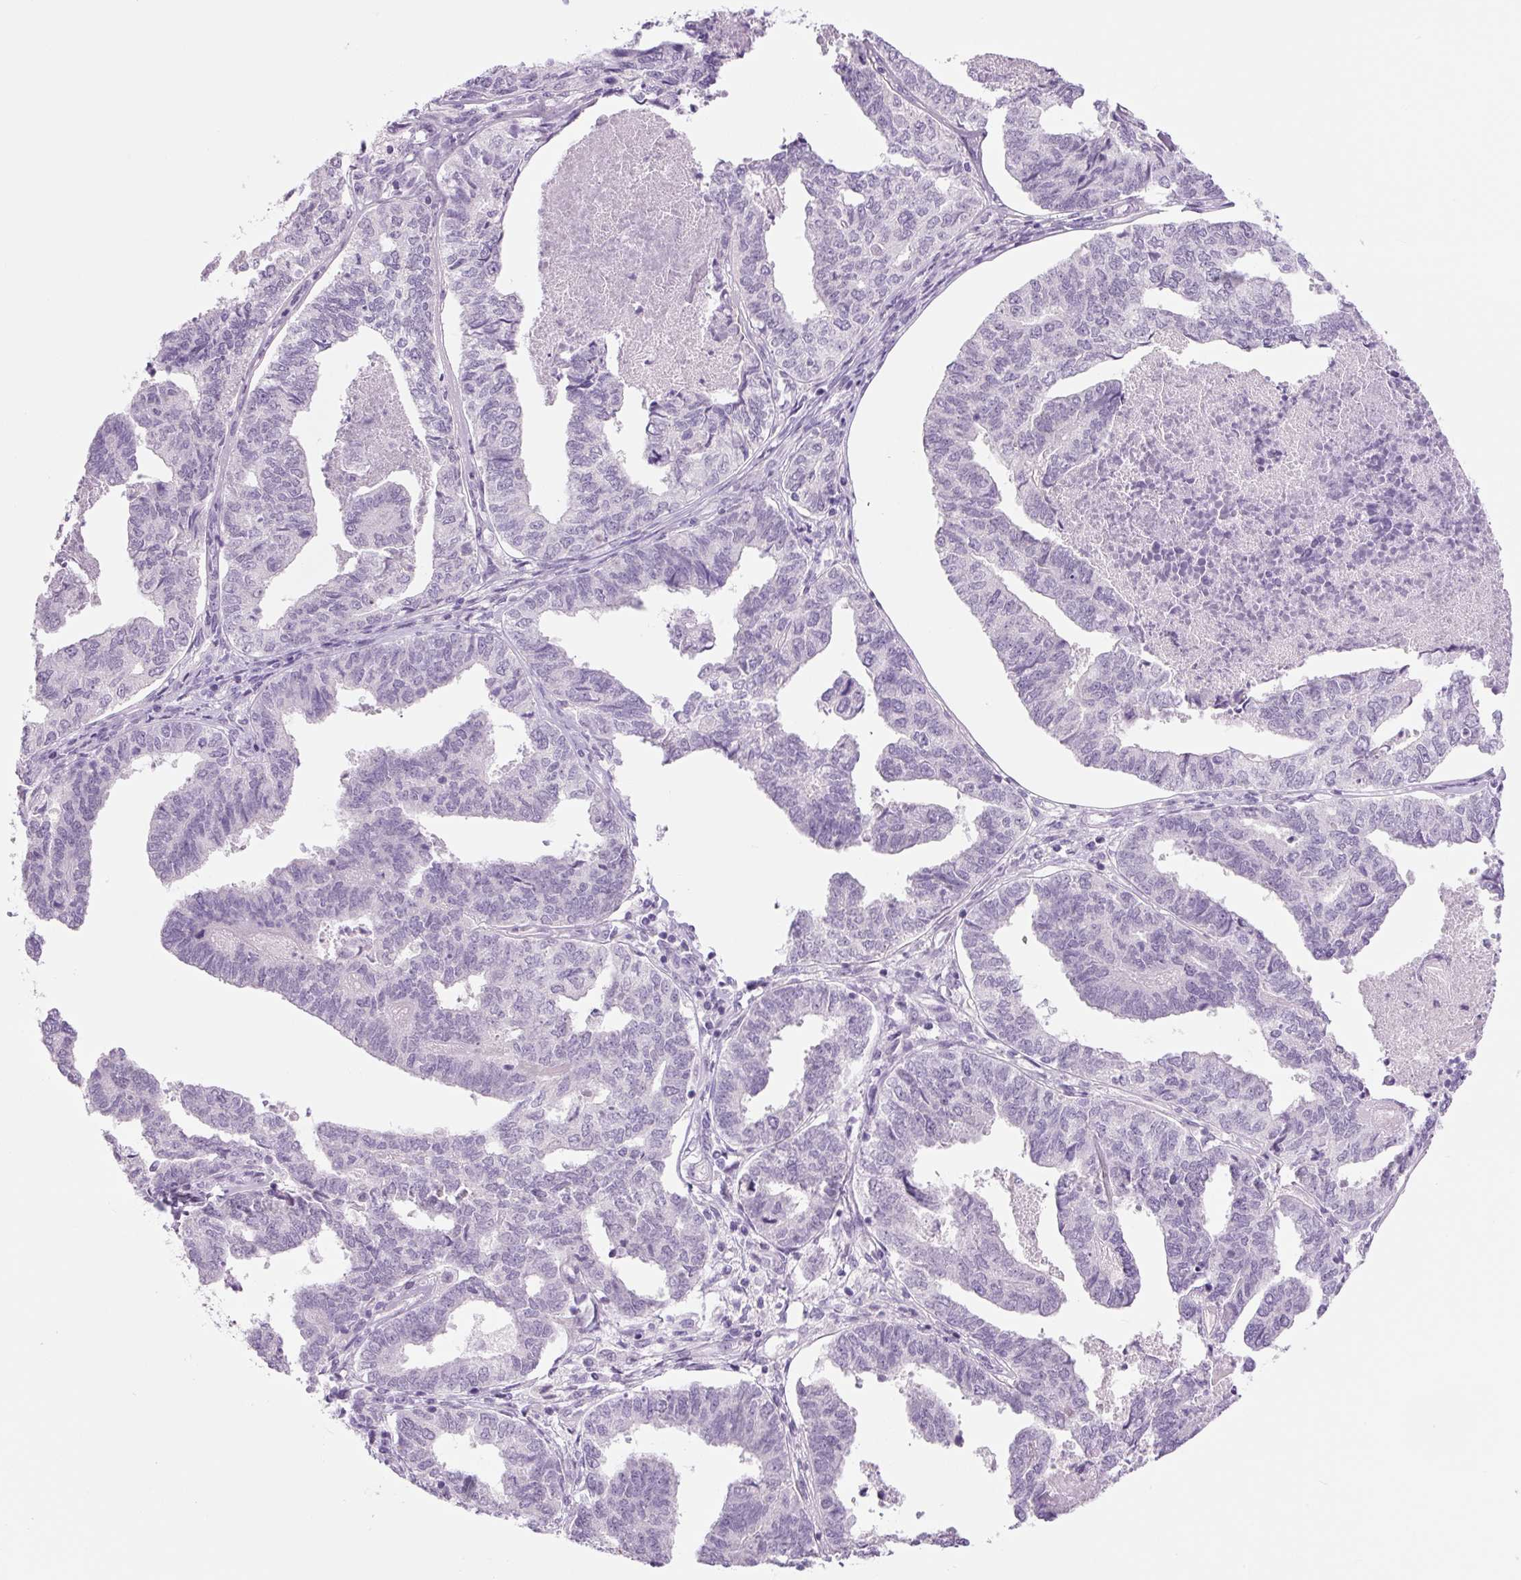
{"staining": {"intensity": "negative", "quantity": "none", "location": "none"}, "tissue": "endometrial cancer", "cell_type": "Tumor cells", "image_type": "cancer", "snomed": [{"axis": "morphology", "description": "Adenocarcinoma, NOS"}, {"axis": "topography", "description": "Endometrium"}], "caption": "Immunohistochemistry (IHC) photomicrograph of neoplastic tissue: human adenocarcinoma (endometrial) stained with DAB exhibits no significant protein staining in tumor cells.", "gene": "COL9A2", "patient": {"sex": "female", "age": 73}}